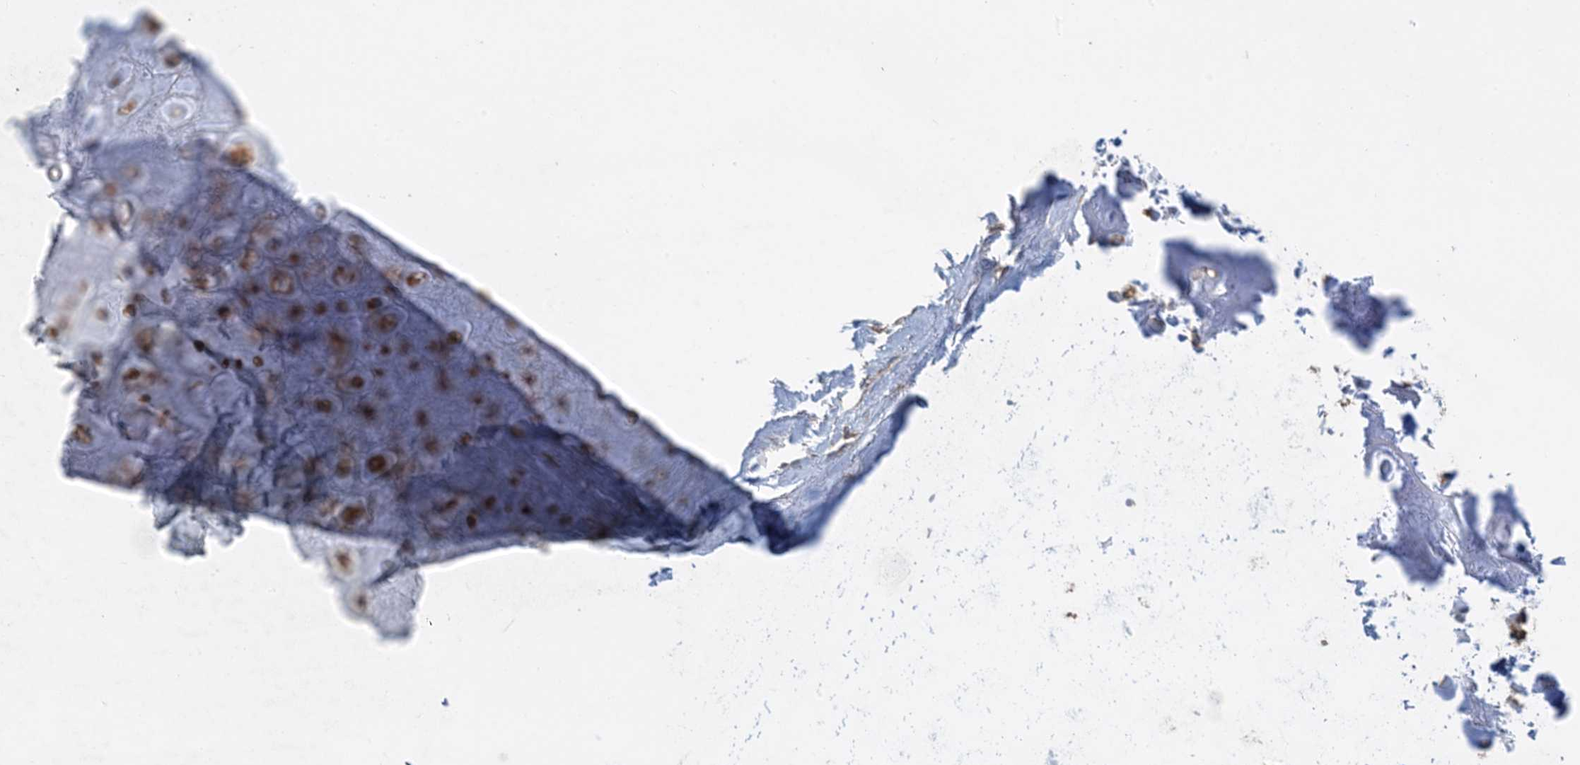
{"staining": {"intensity": "negative", "quantity": "none", "location": "none"}, "tissue": "adipose tissue", "cell_type": "Adipocytes", "image_type": "normal", "snomed": [{"axis": "morphology", "description": "Normal tissue, NOS"}, {"axis": "morphology", "description": "Basal cell carcinoma"}, {"axis": "topography", "description": "Skin"}], "caption": "A high-resolution micrograph shows IHC staining of unremarkable adipose tissue, which shows no significant positivity in adipocytes.", "gene": "SIDT1", "patient": {"sex": "female", "age": 89}}